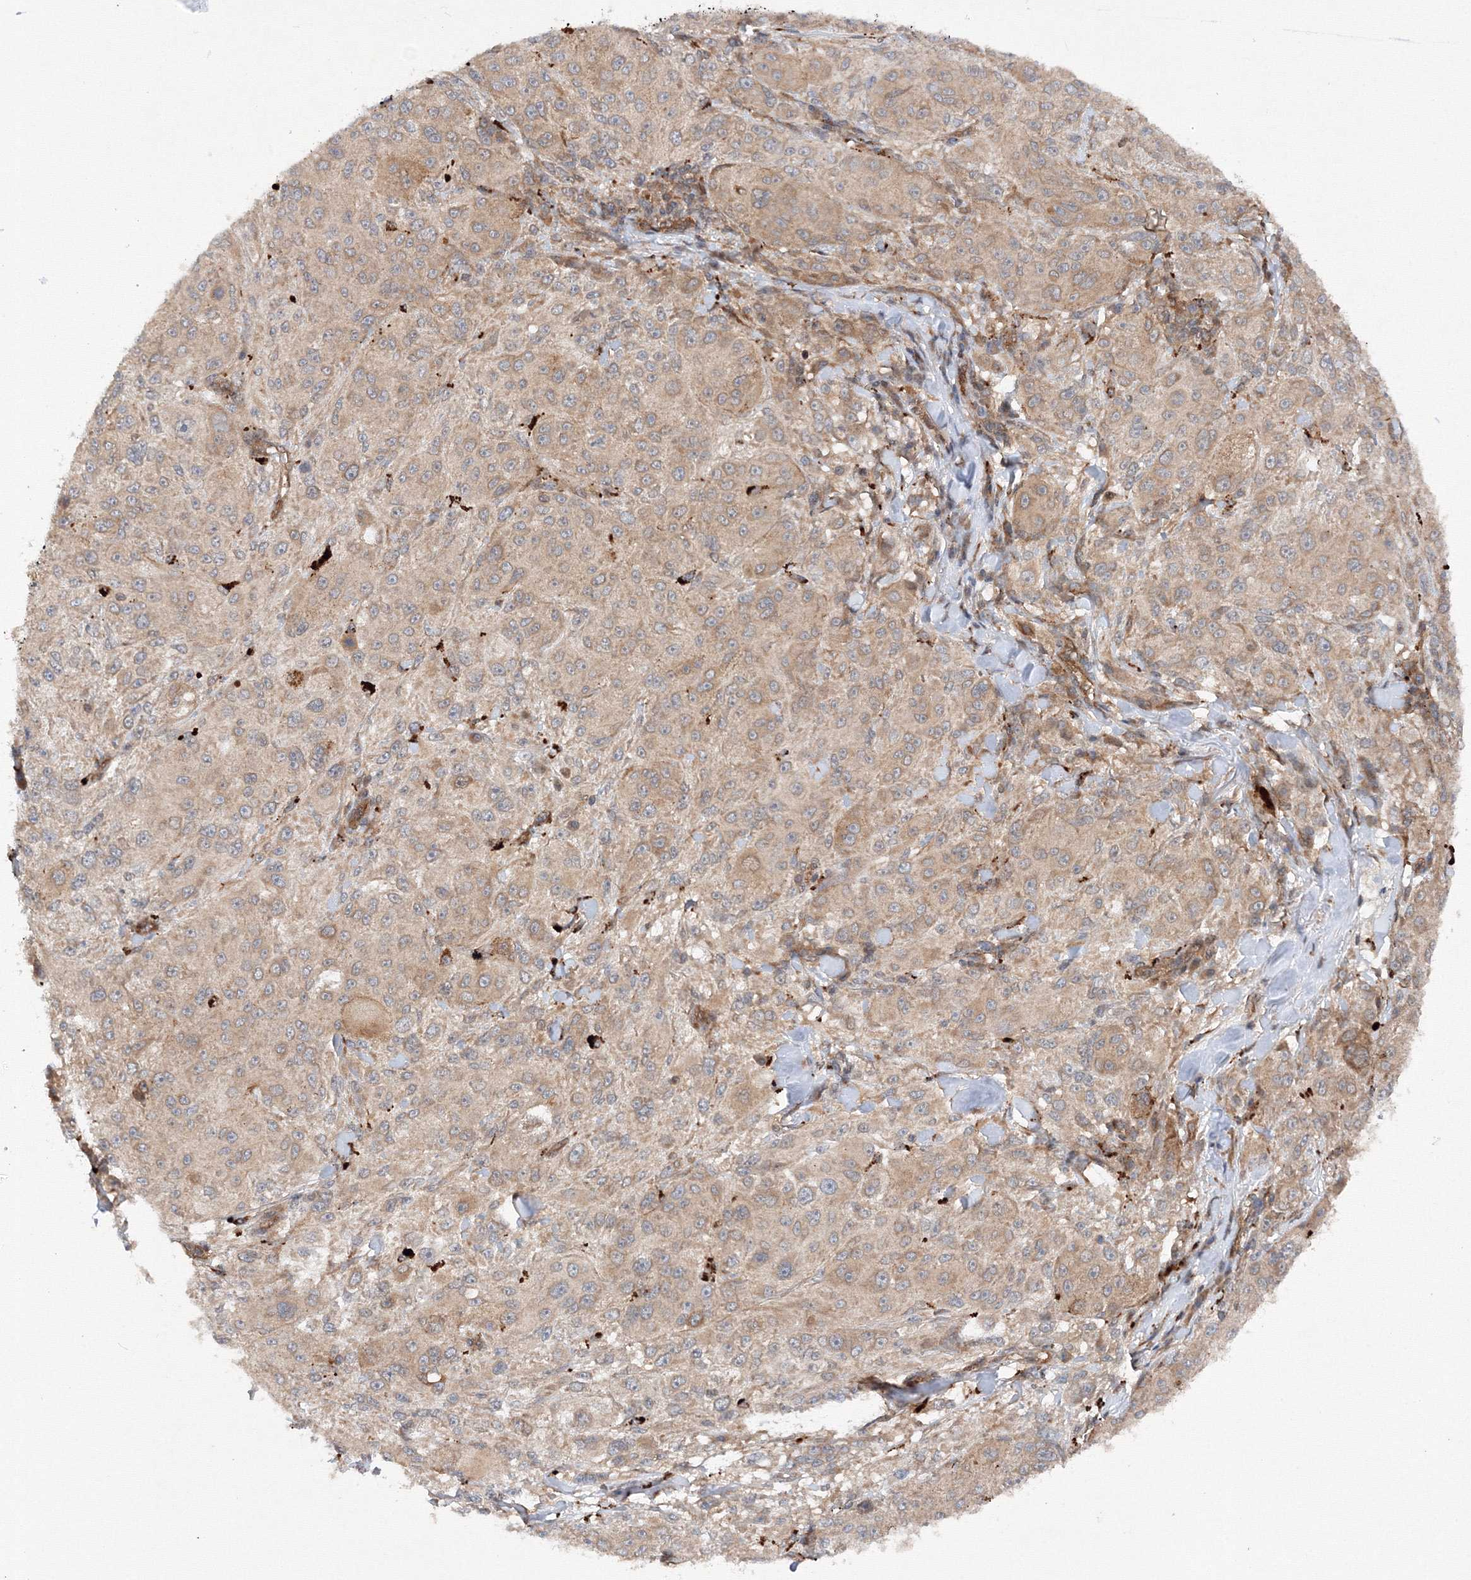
{"staining": {"intensity": "weak", "quantity": "25%-75%", "location": "cytoplasmic/membranous"}, "tissue": "melanoma", "cell_type": "Tumor cells", "image_type": "cancer", "snomed": [{"axis": "morphology", "description": "Necrosis, NOS"}, {"axis": "morphology", "description": "Malignant melanoma, NOS"}, {"axis": "topography", "description": "Skin"}], "caption": "This is a micrograph of immunohistochemistry (IHC) staining of malignant melanoma, which shows weak positivity in the cytoplasmic/membranous of tumor cells.", "gene": "DCTD", "patient": {"sex": "female", "age": 87}}